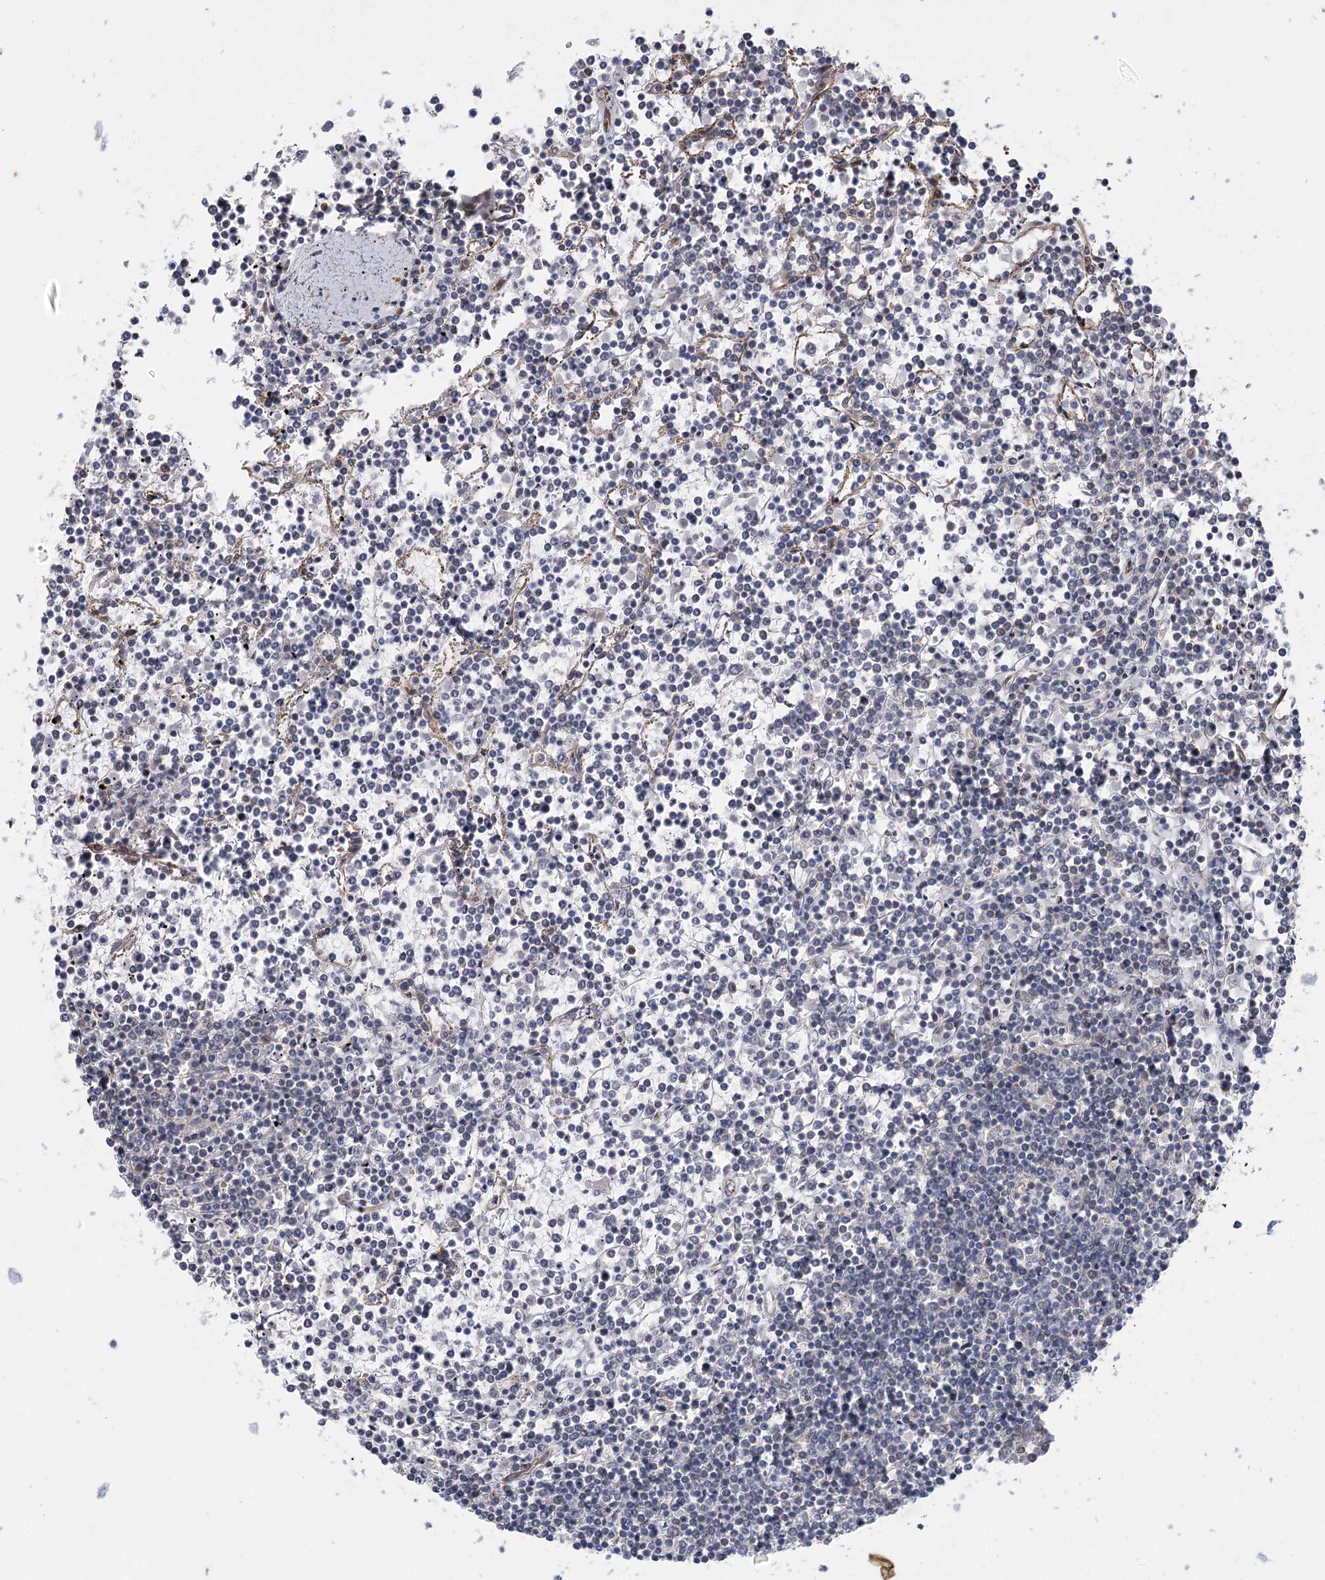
{"staining": {"intensity": "negative", "quantity": "none", "location": "none"}, "tissue": "lymphoma", "cell_type": "Tumor cells", "image_type": "cancer", "snomed": [{"axis": "morphology", "description": "Malignant lymphoma, non-Hodgkin's type, Low grade"}, {"axis": "topography", "description": "Spleen"}], "caption": "Histopathology image shows no significant protein positivity in tumor cells of malignant lymphoma, non-Hodgkin's type (low-grade).", "gene": "RWDD4", "patient": {"sex": "female", "age": 19}}